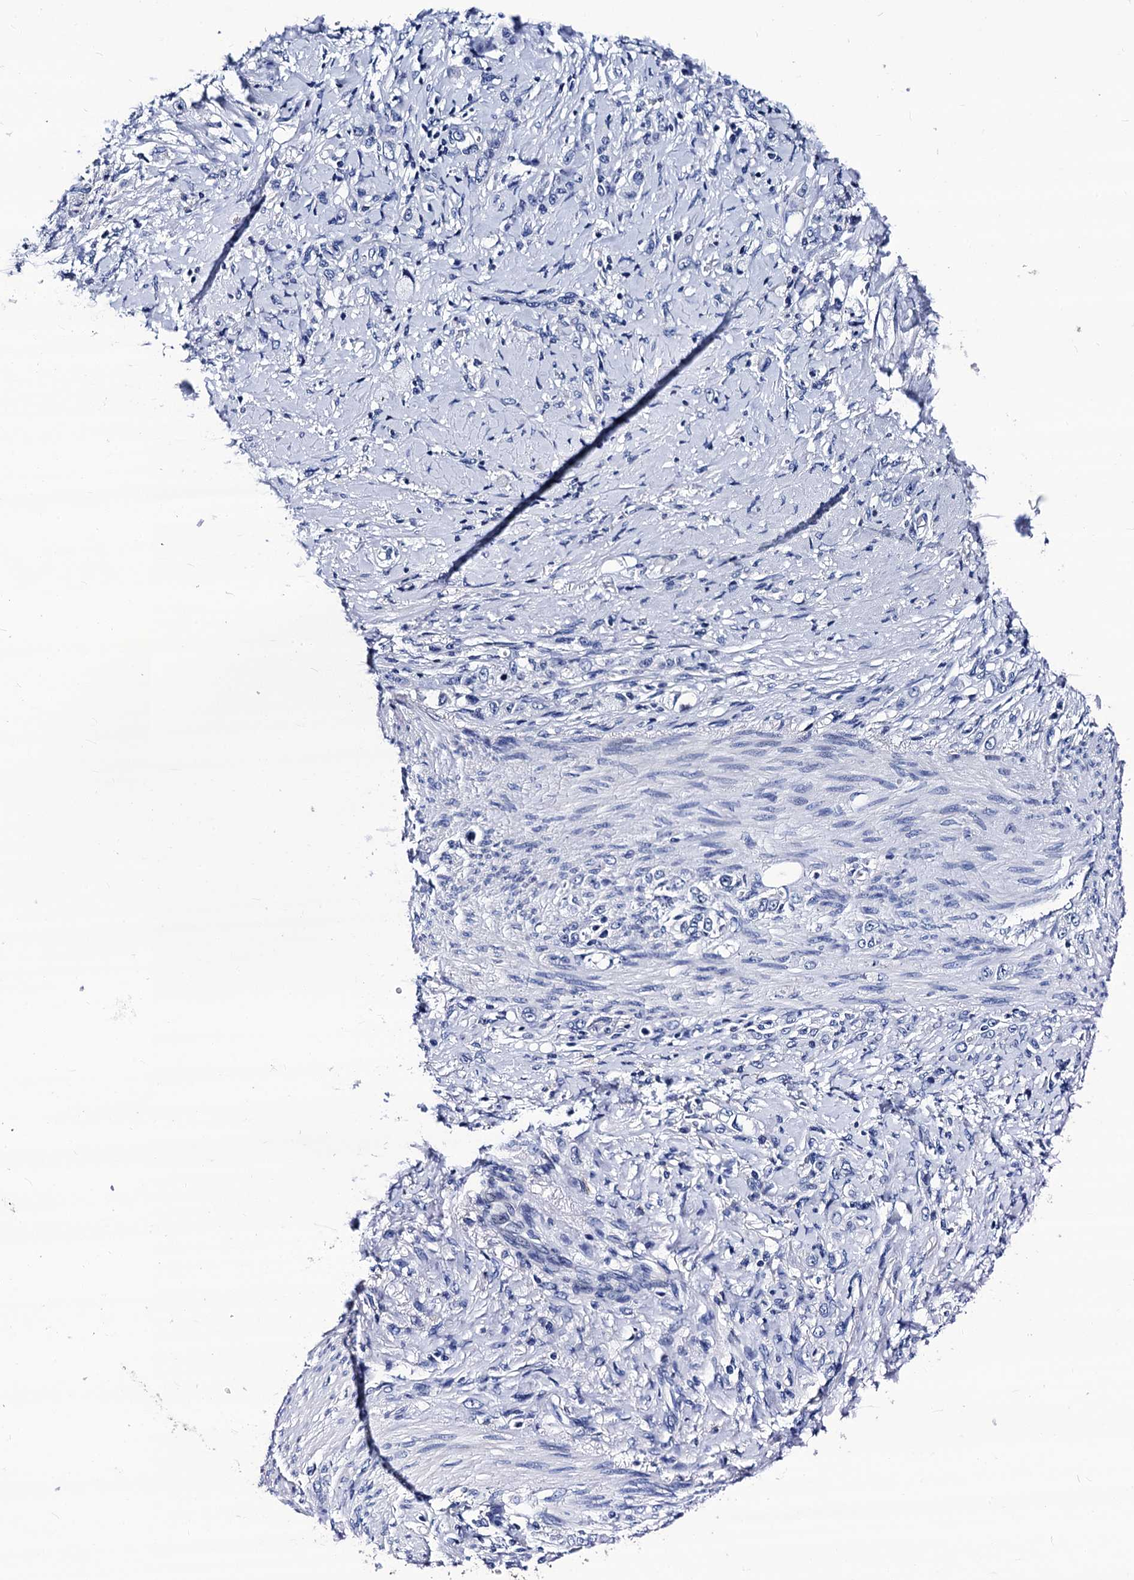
{"staining": {"intensity": "negative", "quantity": "none", "location": "none"}, "tissue": "stomach cancer", "cell_type": "Tumor cells", "image_type": "cancer", "snomed": [{"axis": "morphology", "description": "Adenocarcinoma, NOS"}, {"axis": "topography", "description": "Stomach"}], "caption": "Tumor cells are negative for protein expression in human stomach cancer.", "gene": "LRRC30", "patient": {"sex": "female", "age": 79}}